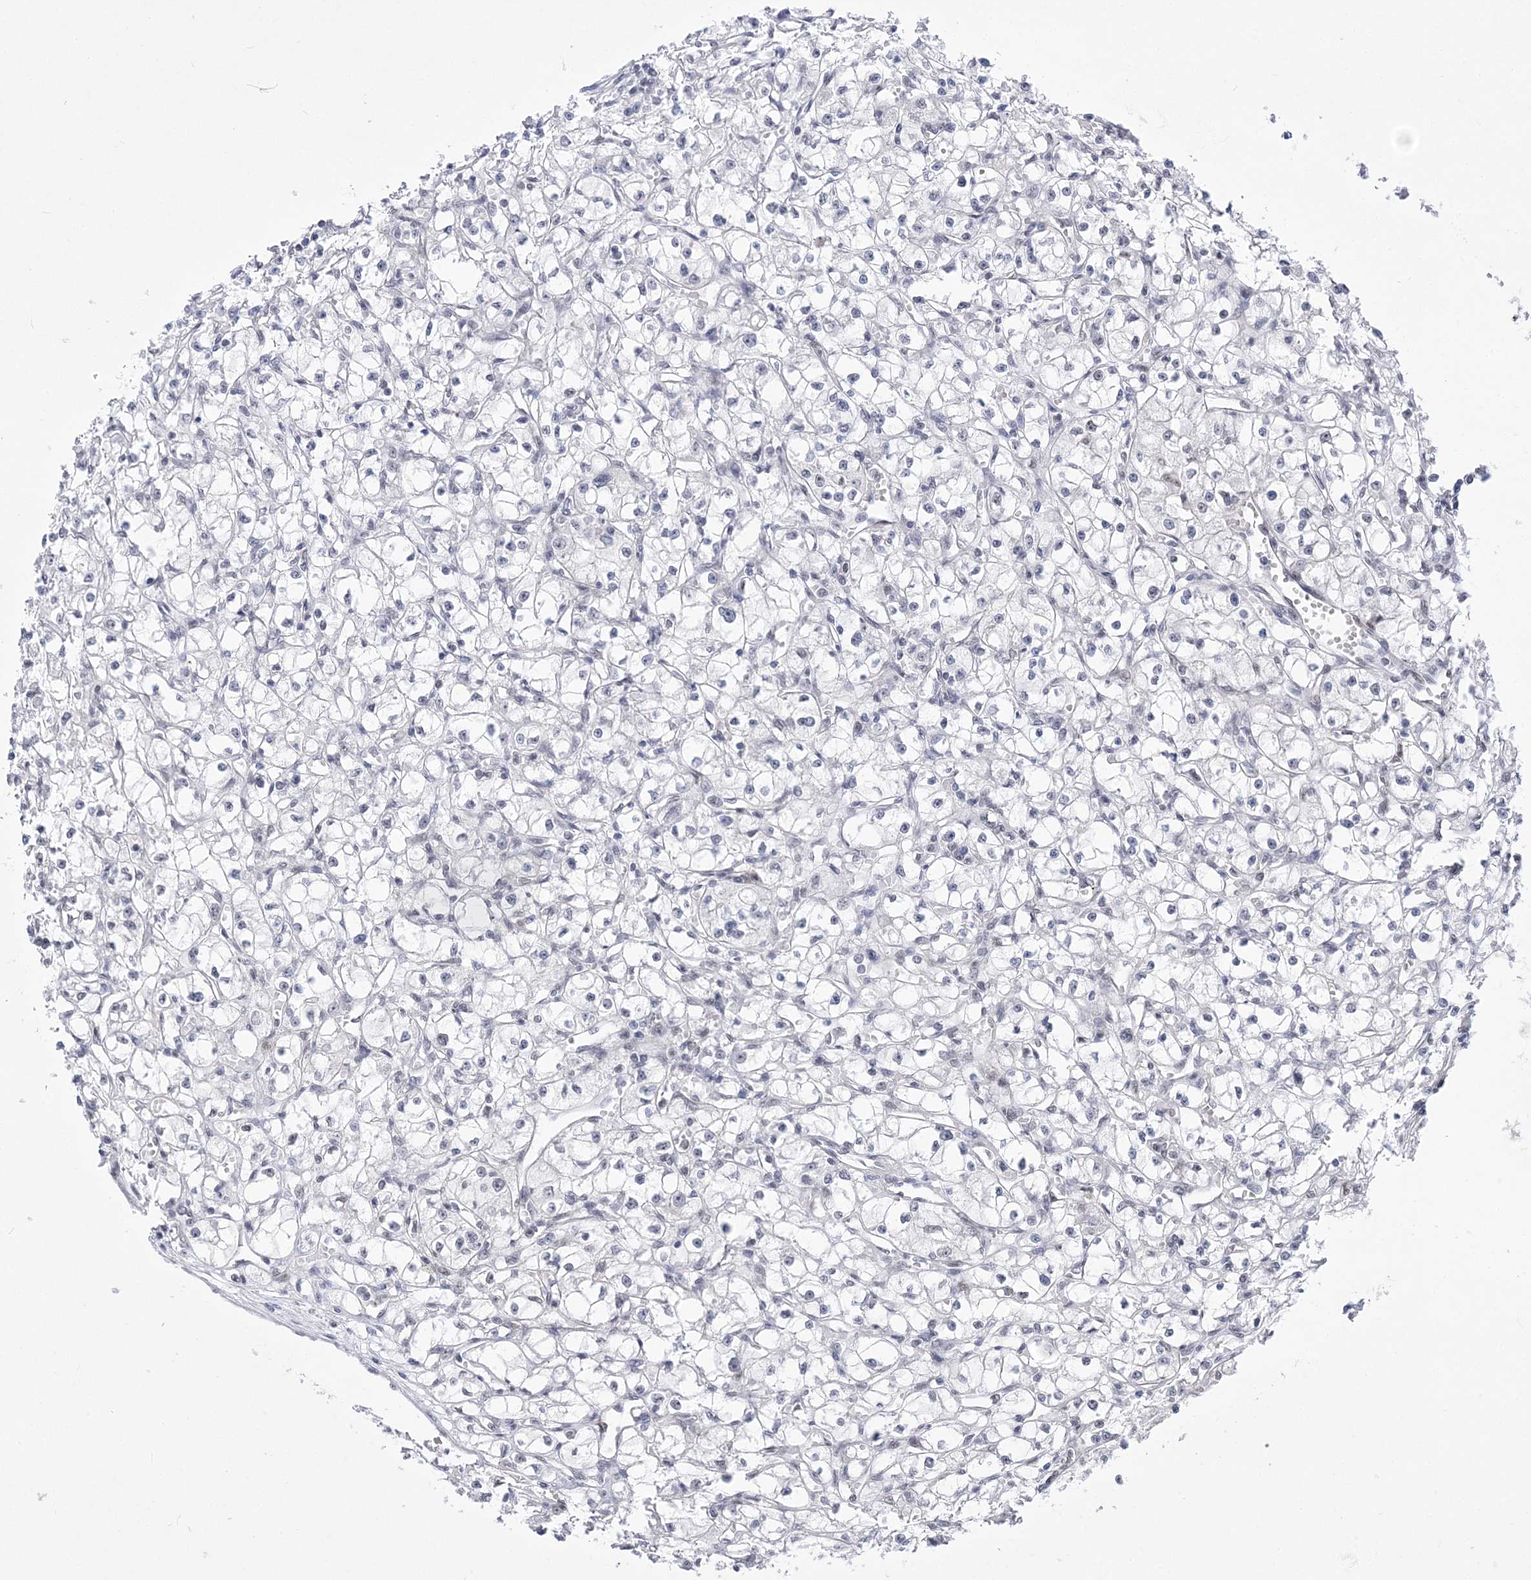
{"staining": {"intensity": "negative", "quantity": "none", "location": "none"}, "tissue": "renal cancer", "cell_type": "Tumor cells", "image_type": "cancer", "snomed": [{"axis": "morphology", "description": "Adenocarcinoma, NOS"}, {"axis": "topography", "description": "Kidney"}], "caption": "Tumor cells show no significant expression in renal adenocarcinoma.", "gene": "NSUN2", "patient": {"sex": "male", "age": 56}}